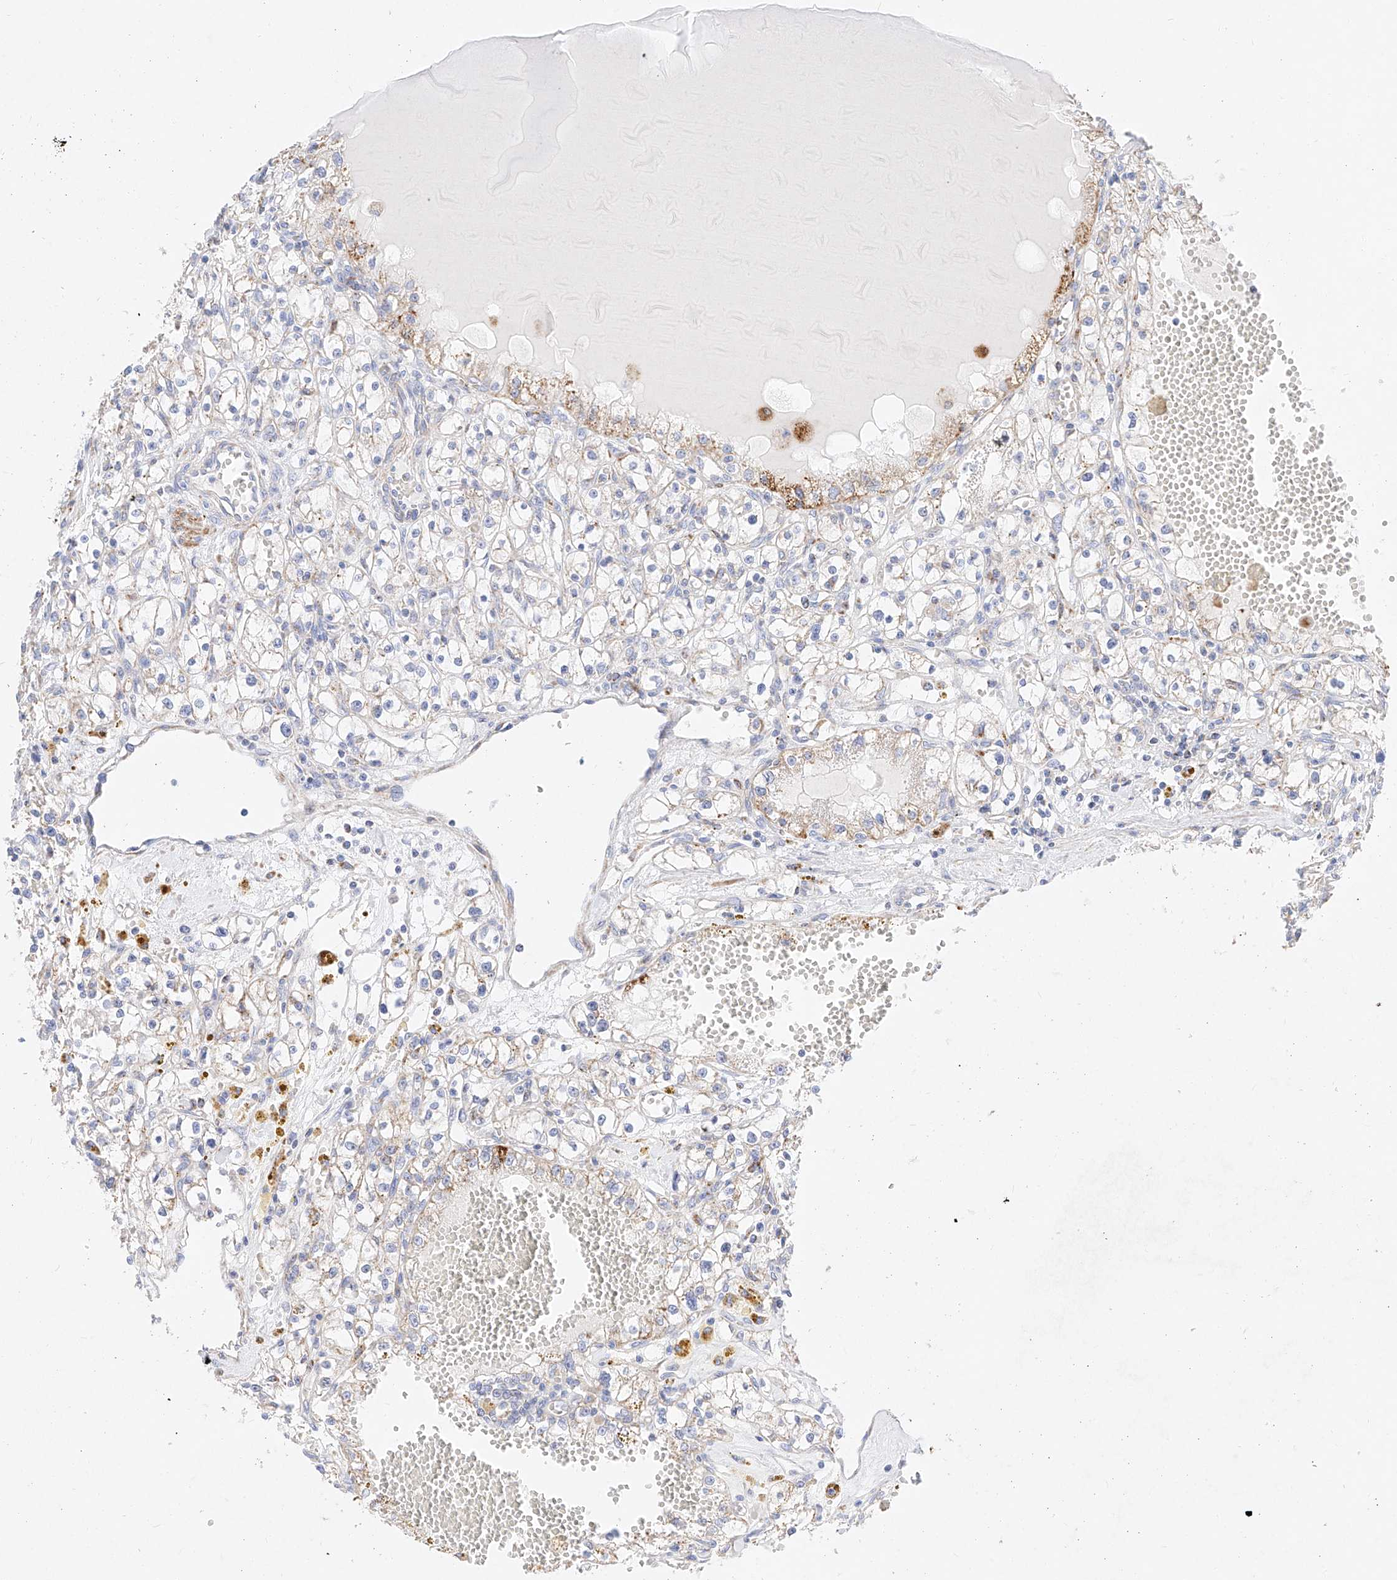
{"staining": {"intensity": "moderate", "quantity": "<25%", "location": "cytoplasmic/membranous"}, "tissue": "renal cancer", "cell_type": "Tumor cells", "image_type": "cancer", "snomed": [{"axis": "morphology", "description": "Adenocarcinoma, NOS"}, {"axis": "topography", "description": "Kidney"}], "caption": "Adenocarcinoma (renal) stained with DAB immunohistochemistry (IHC) exhibits low levels of moderate cytoplasmic/membranous staining in about <25% of tumor cells.", "gene": "C6orf62", "patient": {"sex": "male", "age": 56}}